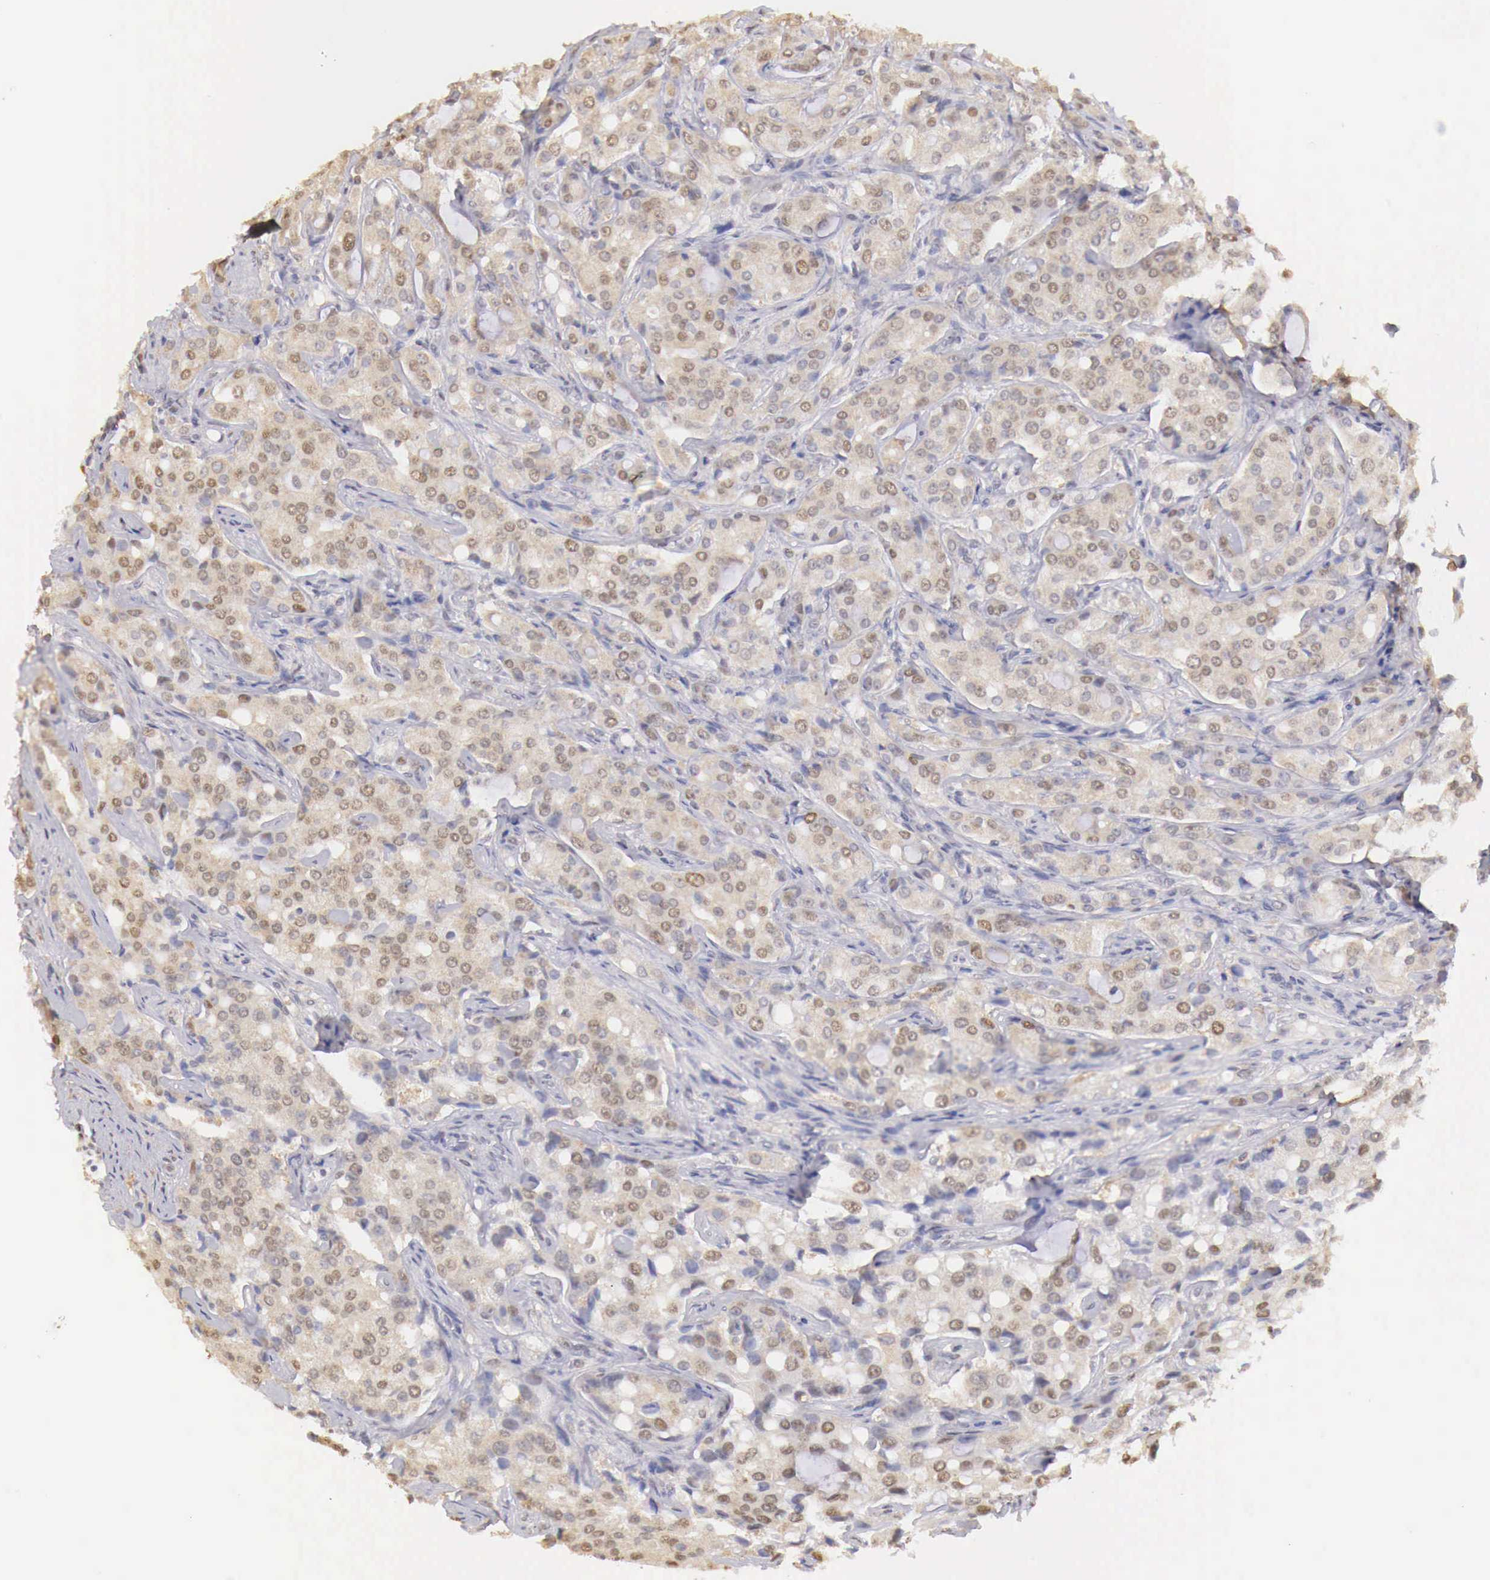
{"staining": {"intensity": "weak", "quantity": "25%-75%", "location": "cytoplasmic/membranous,nuclear"}, "tissue": "prostate cancer", "cell_type": "Tumor cells", "image_type": "cancer", "snomed": [{"axis": "morphology", "description": "Adenocarcinoma, Medium grade"}, {"axis": "topography", "description": "Prostate"}], "caption": "Protein analysis of prostate cancer tissue reveals weak cytoplasmic/membranous and nuclear positivity in about 25%-75% of tumor cells.", "gene": "UBA1", "patient": {"sex": "male", "age": 72}}